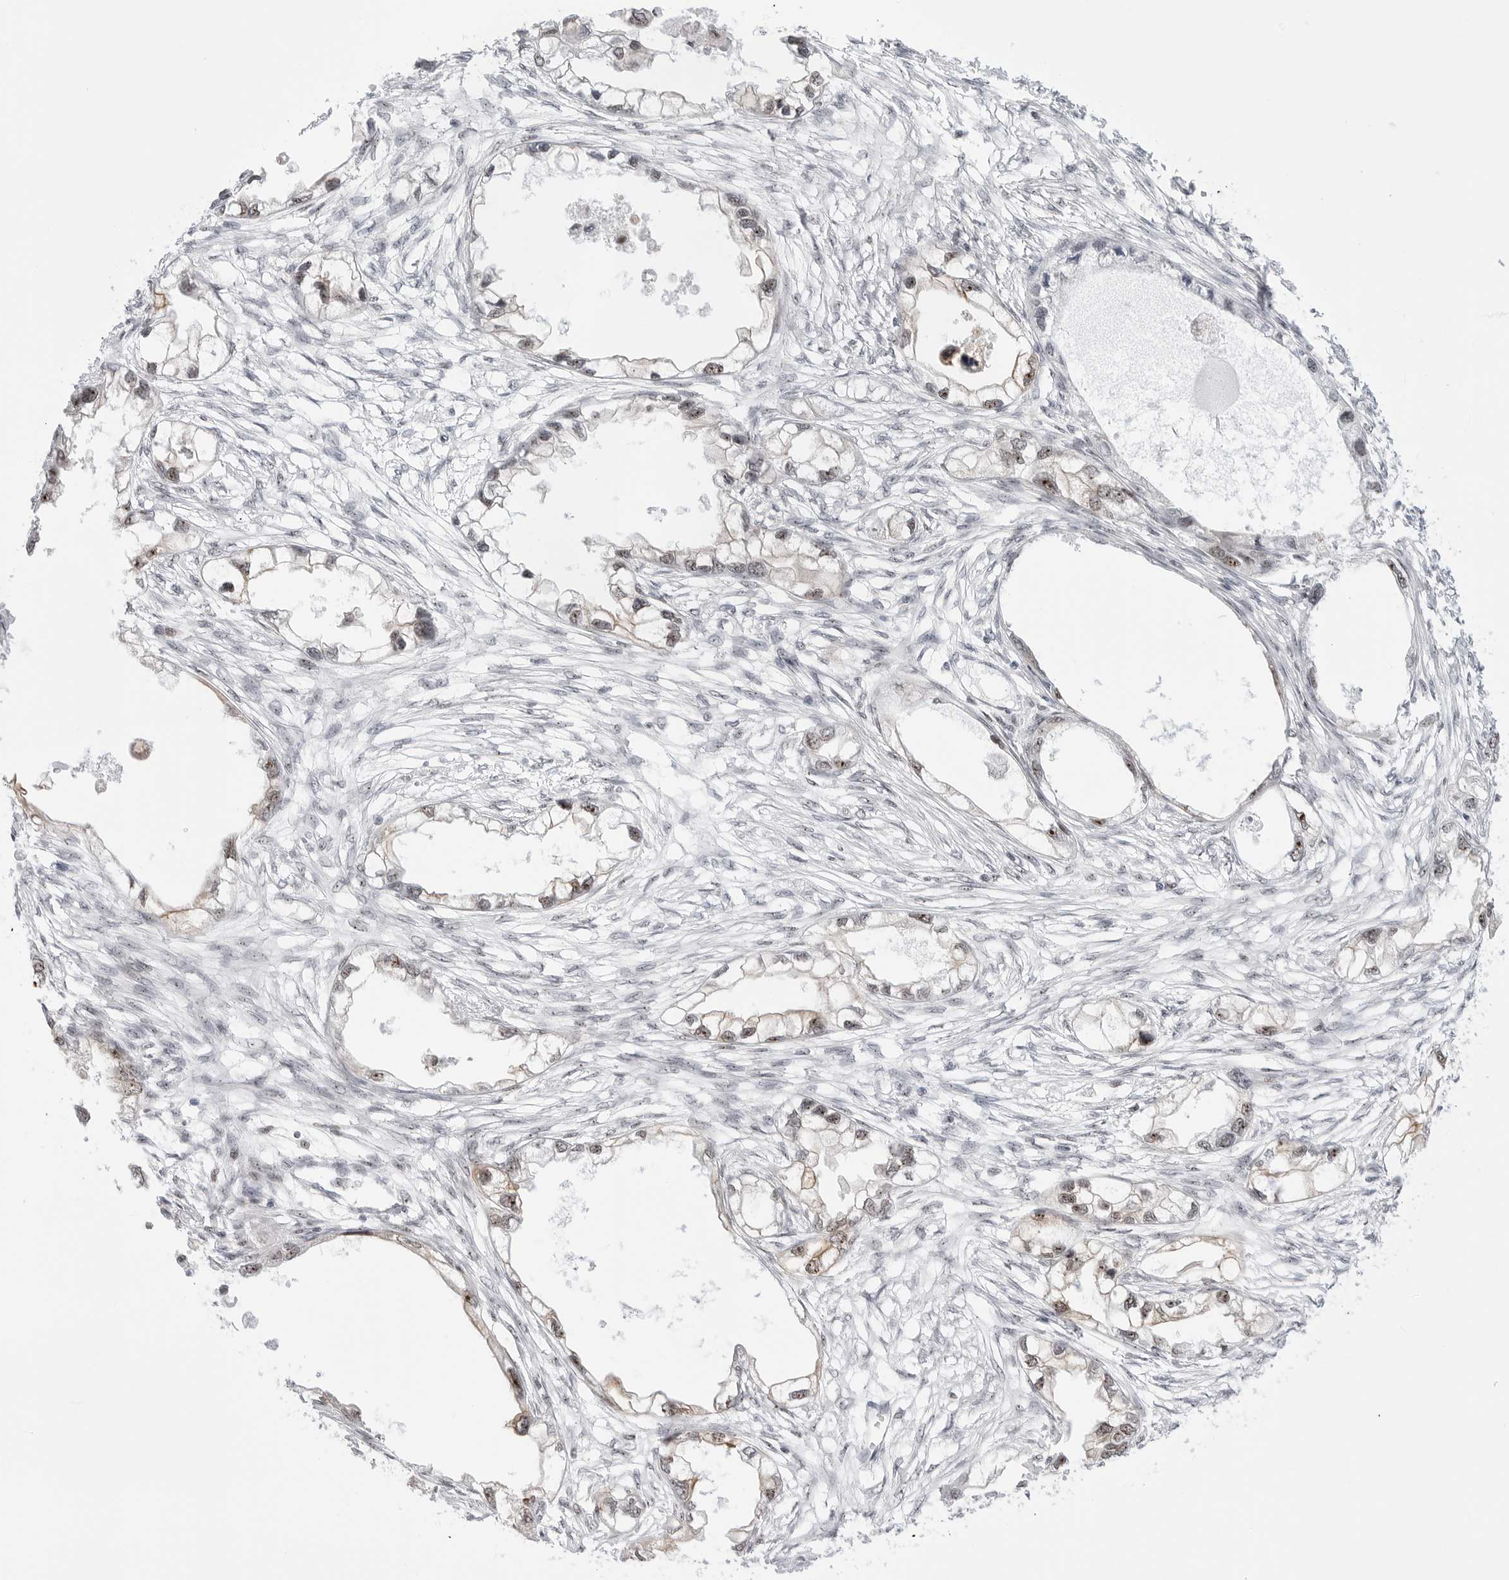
{"staining": {"intensity": "moderate", "quantity": "25%-75%", "location": "cytoplasmic/membranous,nuclear"}, "tissue": "endometrial cancer", "cell_type": "Tumor cells", "image_type": "cancer", "snomed": [{"axis": "morphology", "description": "Adenocarcinoma, NOS"}, {"axis": "morphology", "description": "Adenocarcinoma, metastatic, NOS"}, {"axis": "topography", "description": "Adipose tissue"}, {"axis": "topography", "description": "Endometrium"}], "caption": "This image displays endometrial cancer (adenocarcinoma) stained with immunohistochemistry to label a protein in brown. The cytoplasmic/membranous and nuclear of tumor cells show moderate positivity for the protein. Nuclei are counter-stained blue.", "gene": "C1orf162", "patient": {"sex": "female", "age": 67}}